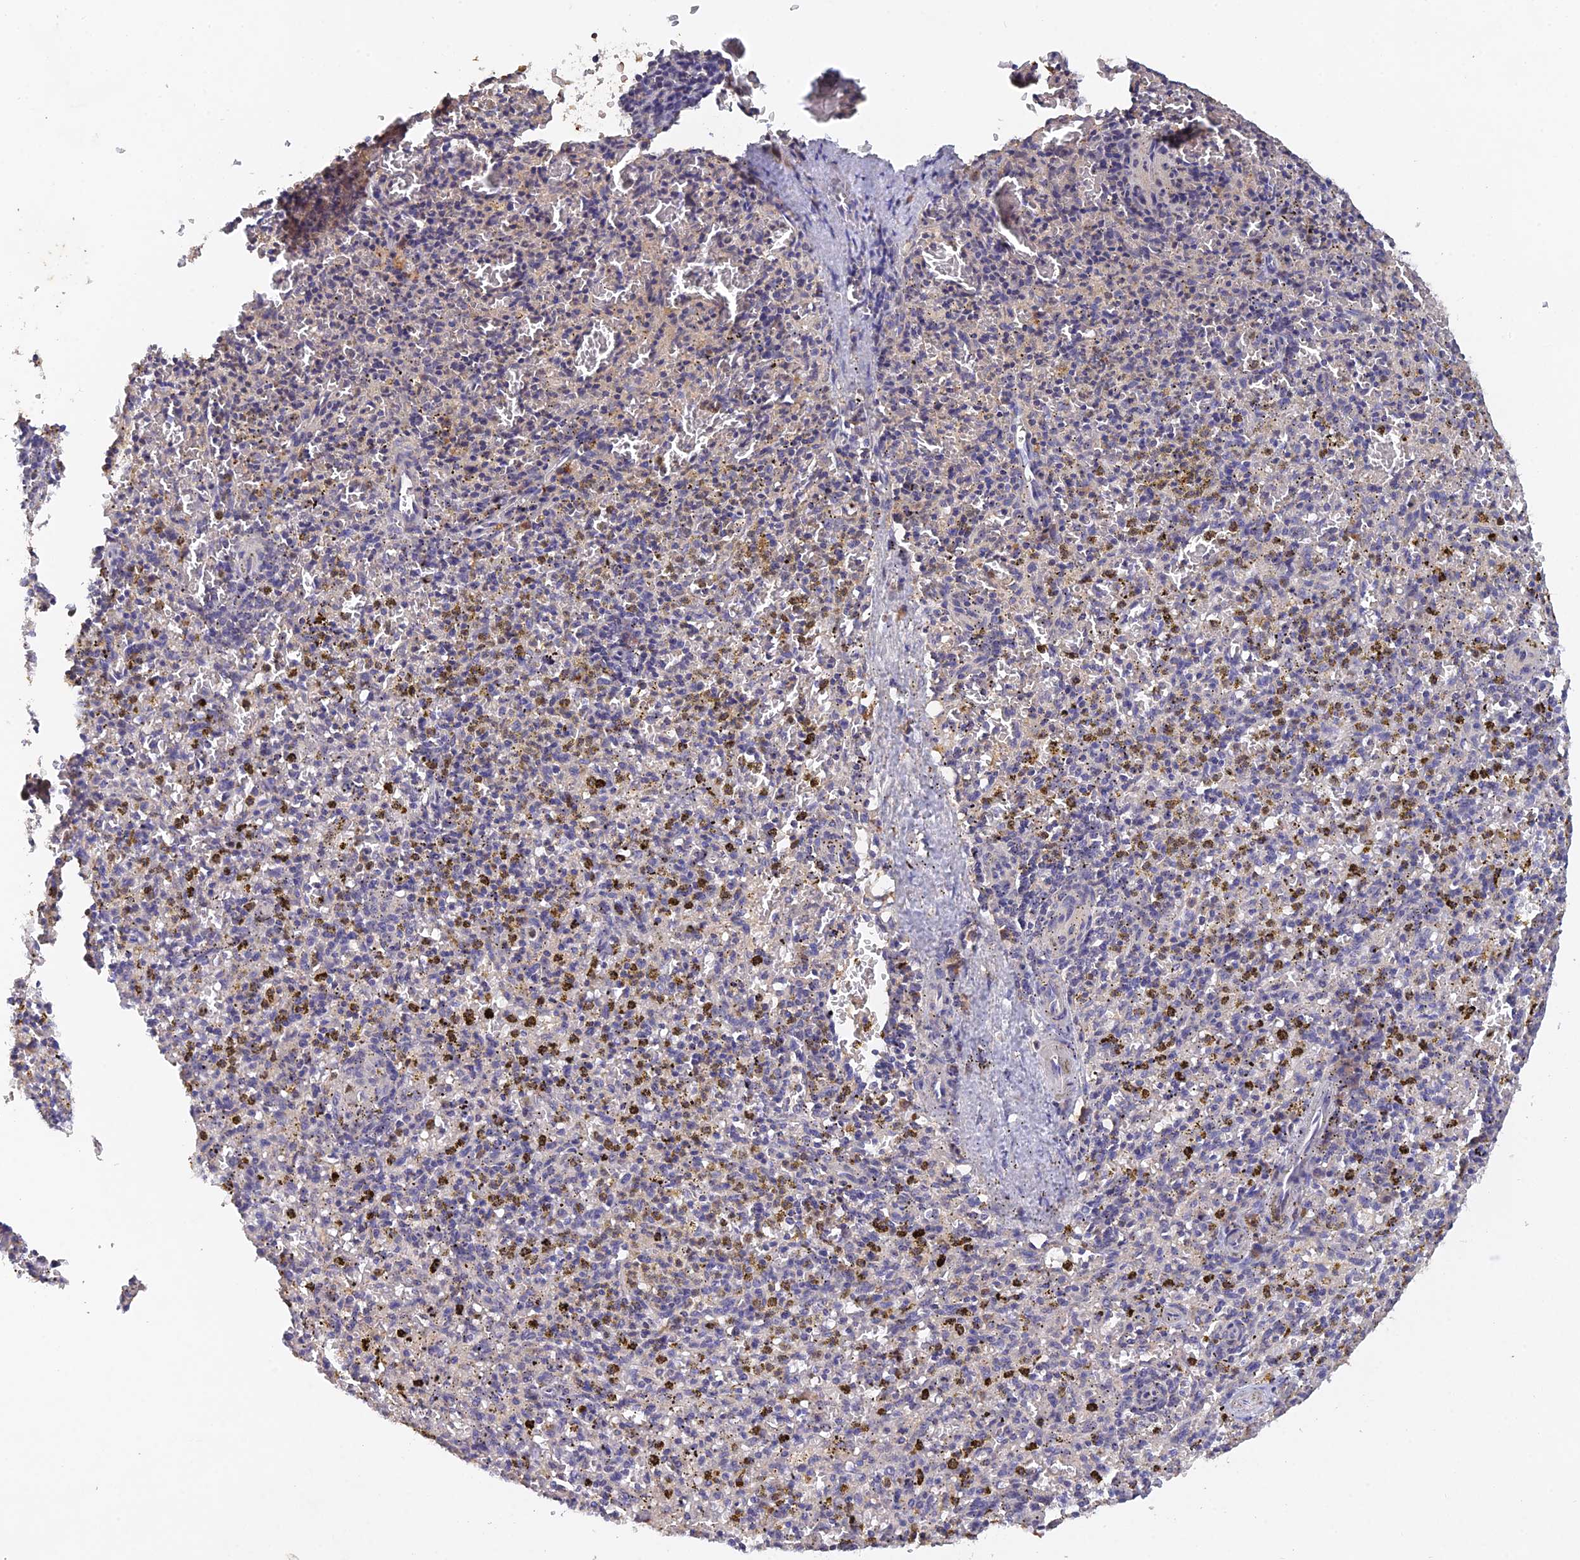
{"staining": {"intensity": "negative", "quantity": "none", "location": "none"}, "tissue": "spleen", "cell_type": "Cells in red pulp", "image_type": "normal", "snomed": [{"axis": "morphology", "description": "Normal tissue, NOS"}, {"axis": "topography", "description": "Spleen"}], "caption": "This is a micrograph of IHC staining of benign spleen, which shows no positivity in cells in red pulp.", "gene": "SLC39A13", "patient": {"sex": "male", "age": 72}}